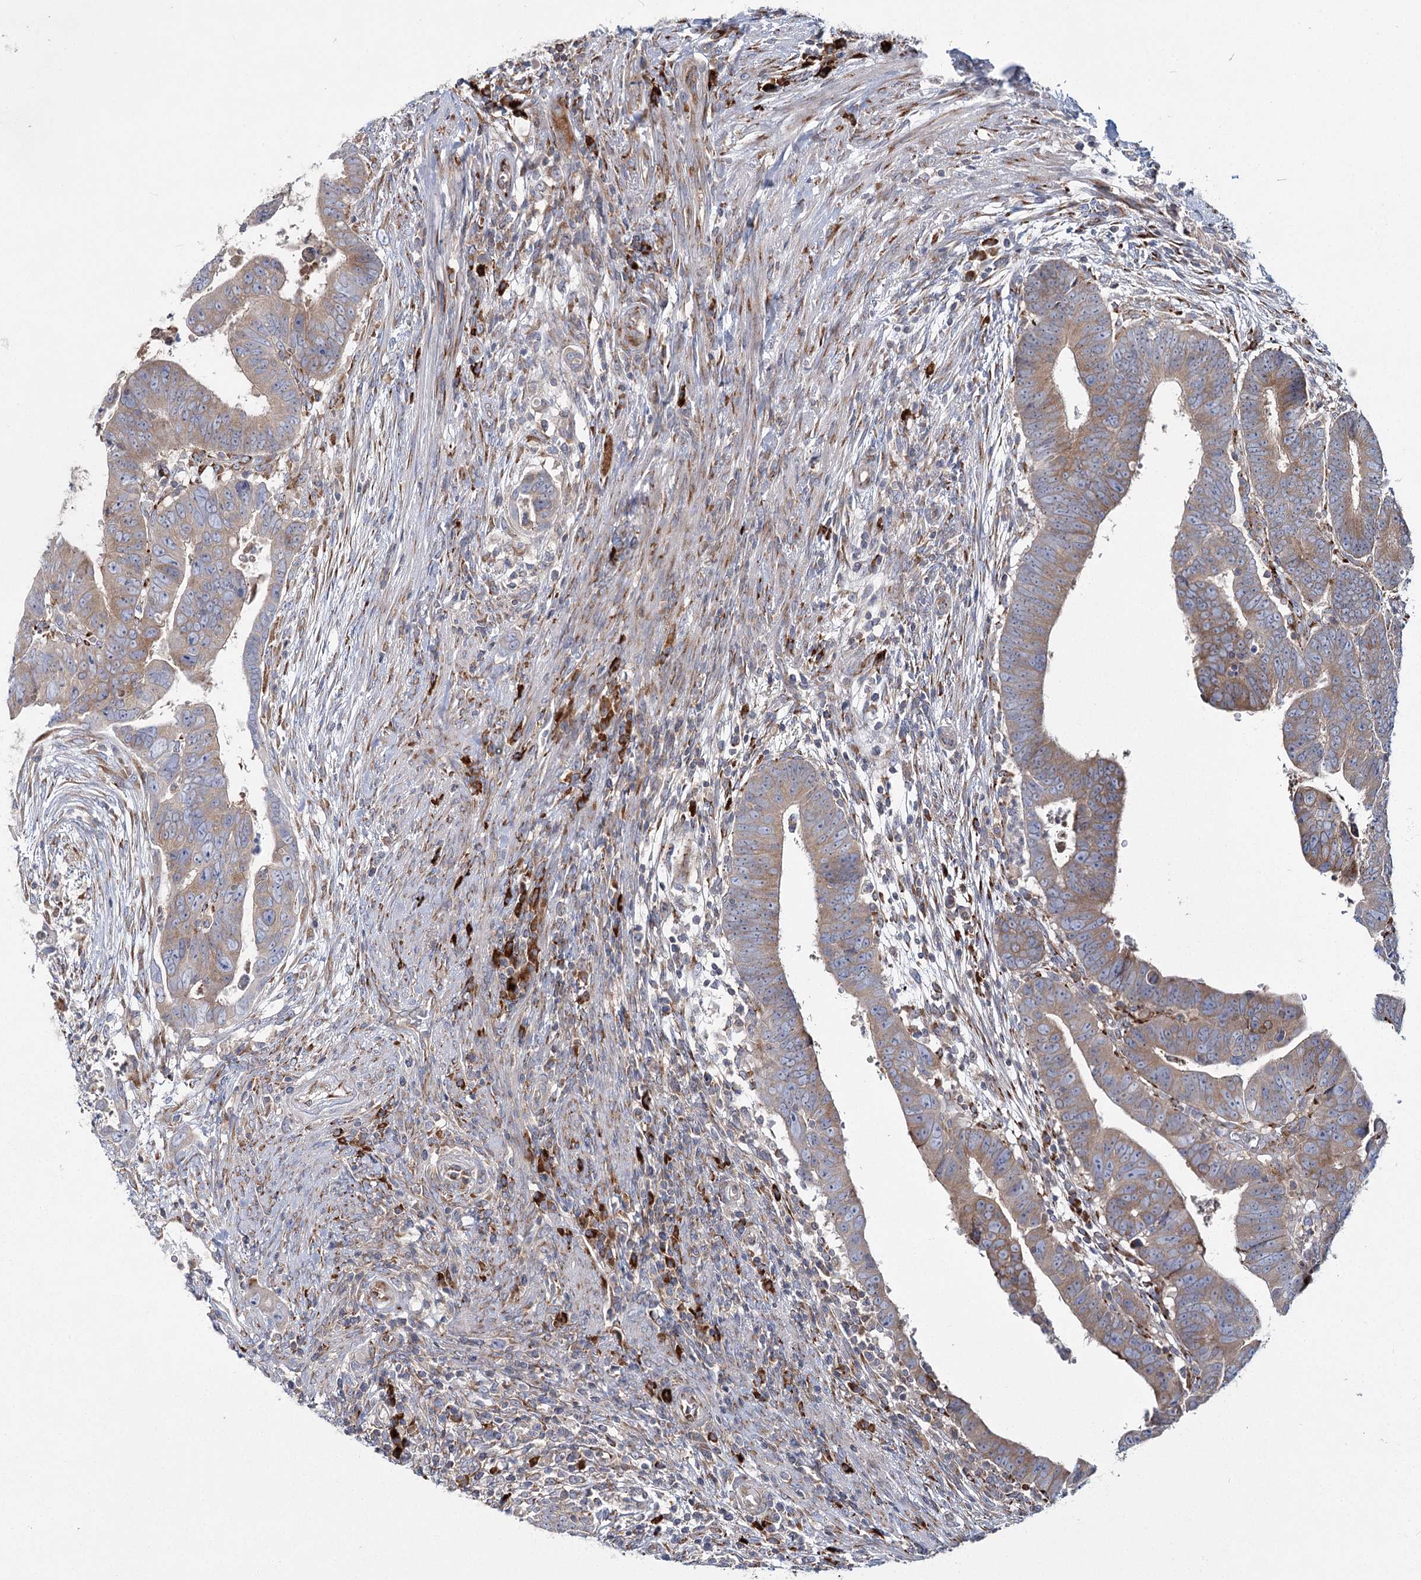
{"staining": {"intensity": "moderate", "quantity": ">75%", "location": "cytoplasmic/membranous"}, "tissue": "colorectal cancer", "cell_type": "Tumor cells", "image_type": "cancer", "snomed": [{"axis": "morphology", "description": "Normal tissue, NOS"}, {"axis": "morphology", "description": "Adenocarcinoma, NOS"}, {"axis": "topography", "description": "Rectum"}], "caption": "Protein staining of colorectal cancer tissue exhibits moderate cytoplasmic/membranous staining in about >75% of tumor cells. Using DAB (3,3'-diaminobenzidine) (brown) and hematoxylin (blue) stains, captured at high magnification using brightfield microscopy.", "gene": "POGLUT1", "patient": {"sex": "female", "age": 65}}